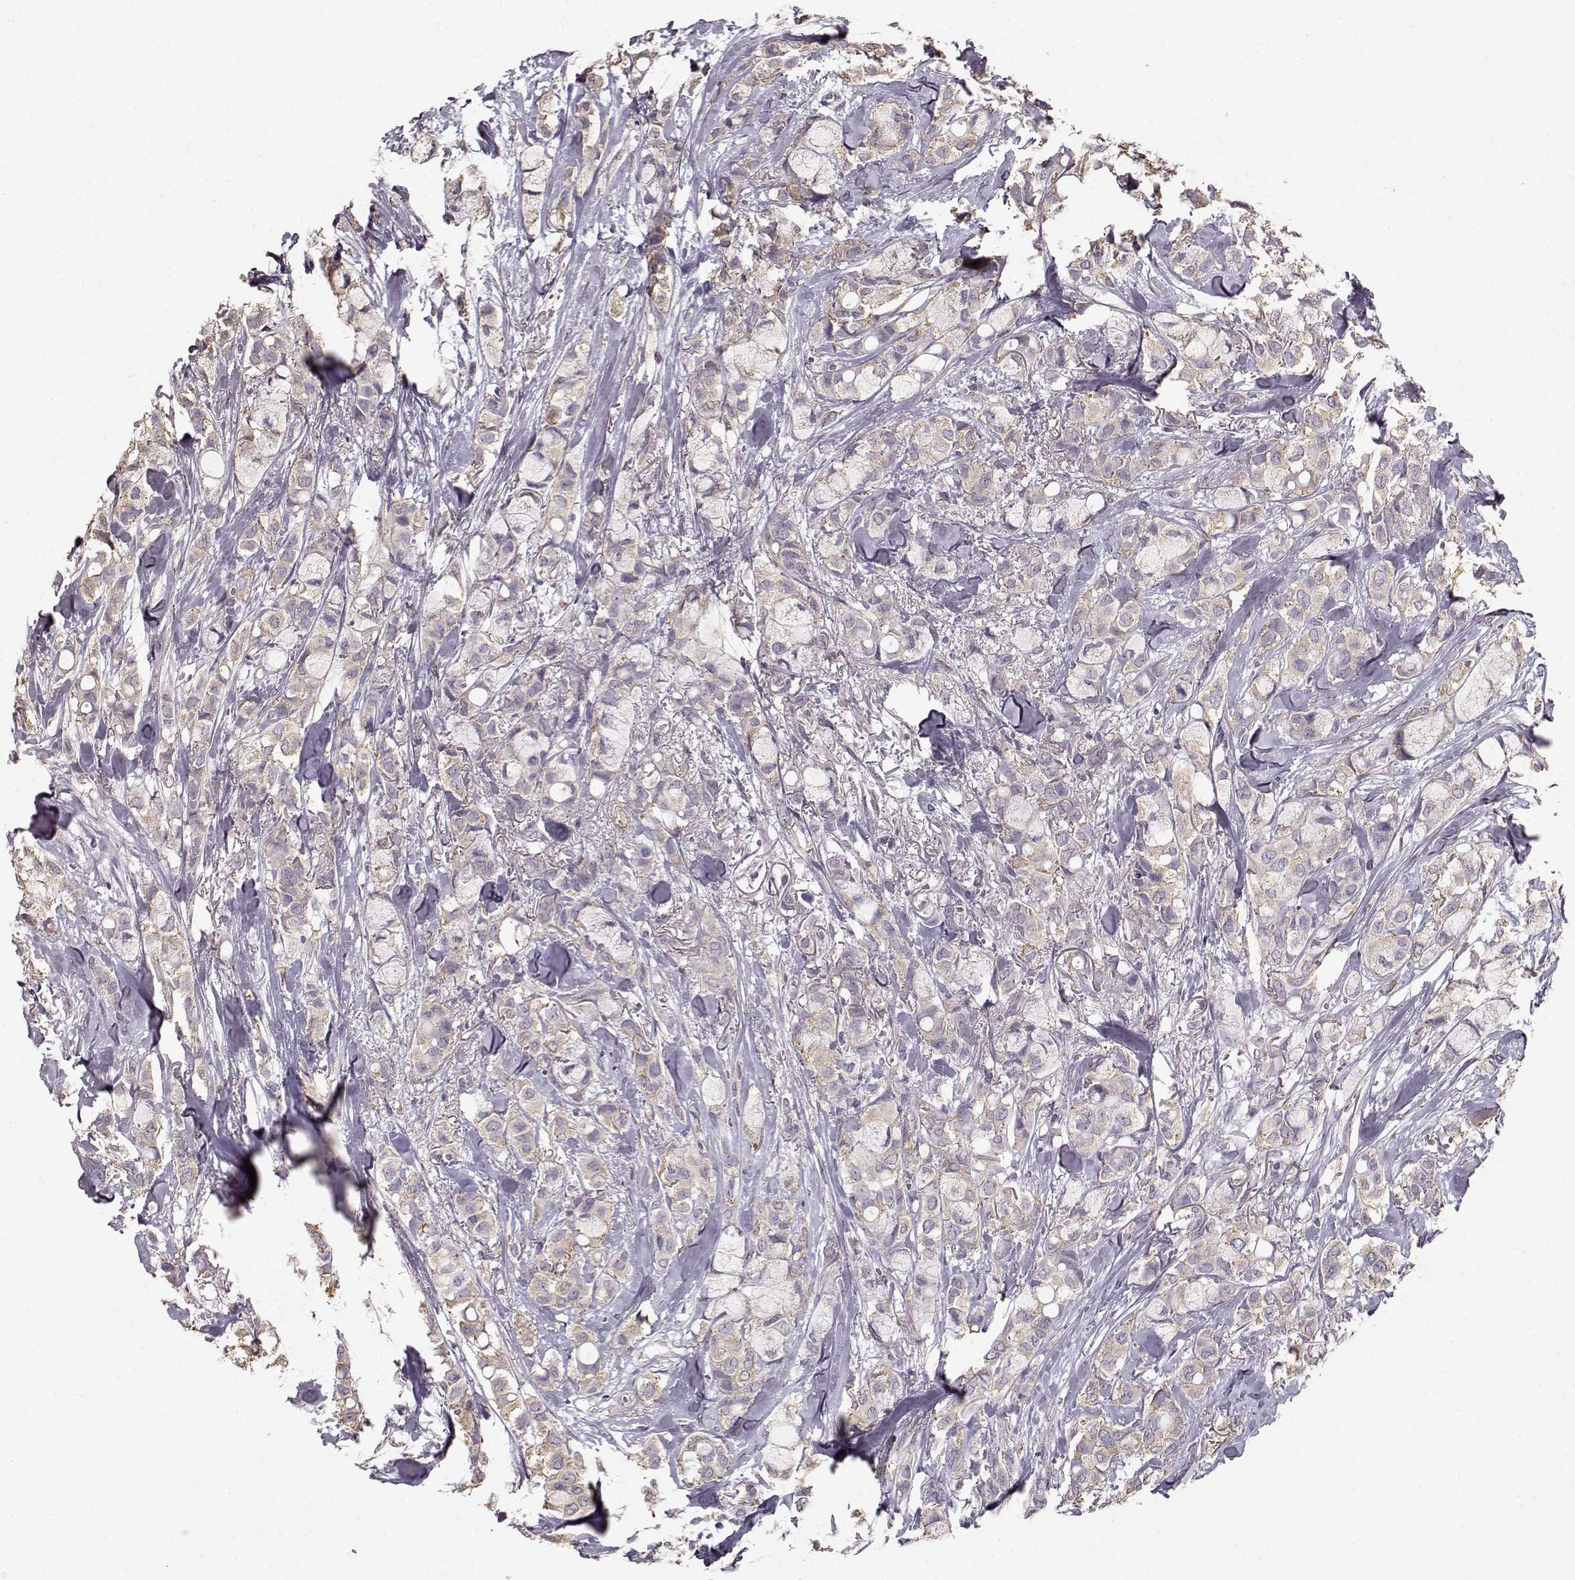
{"staining": {"intensity": "negative", "quantity": "none", "location": "none"}, "tissue": "breast cancer", "cell_type": "Tumor cells", "image_type": "cancer", "snomed": [{"axis": "morphology", "description": "Duct carcinoma"}, {"axis": "topography", "description": "Breast"}], "caption": "Breast cancer was stained to show a protein in brown. There is no significant positivity in tumor cells.", "gene": "GABRG3", "patient": {"sex": "female", "age": 85}}